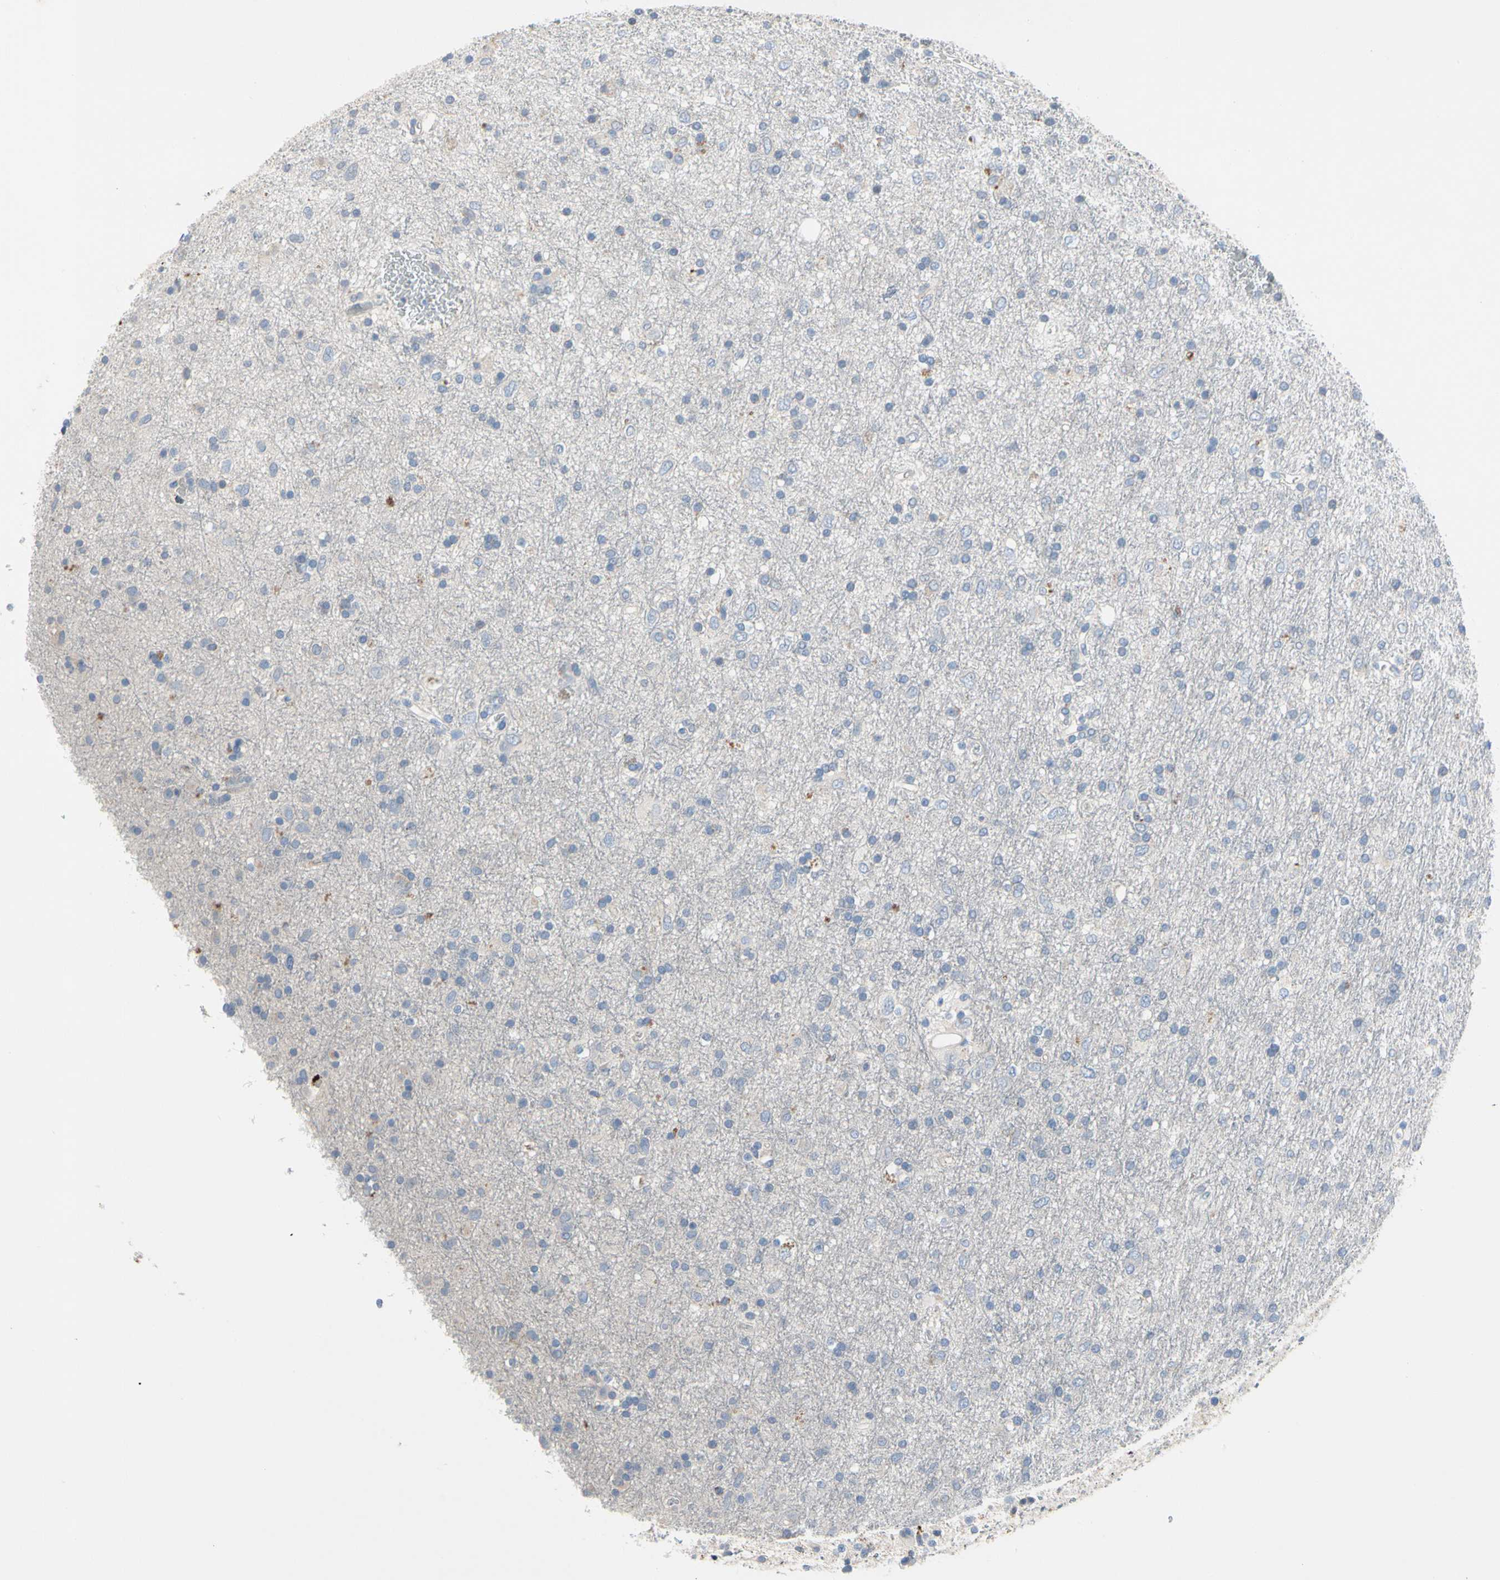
{"staining": {"intensity": "weak", "quantity": "<25%", "location": "cytoplasmic/membranous"}, "tissue": "glioma", "cell_type": "Tumor cells", "image_type": "cancer", "snomed": [{"axis": "morphology", "description": "Glioma, malignant, Low grade"}, {"axis": "topography", "description": "Brain"}], "caption": "This is an IHC image of human malignant glioma (low-grade). There is no positivity in tumor cells.", "gene": "RETSAT", "patient": {"sex": "male", "age": 77}}